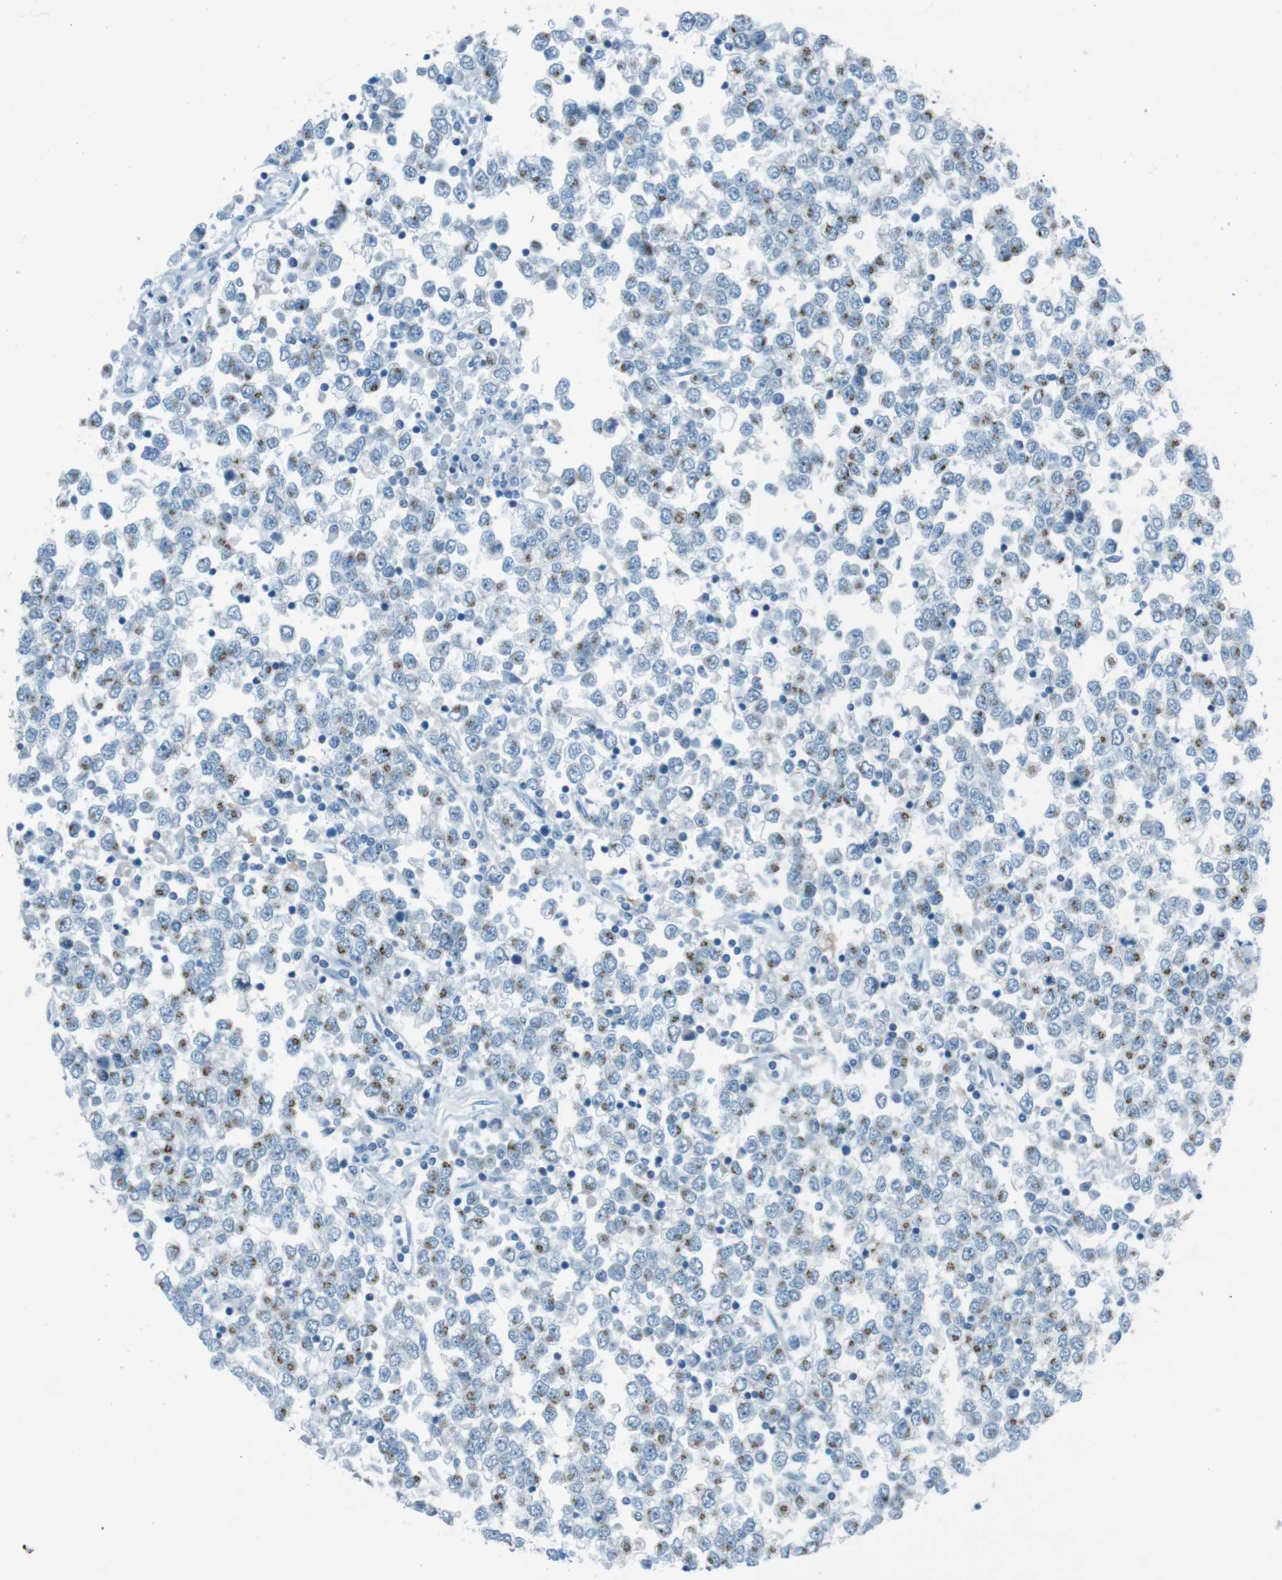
{"staining": {"intensity": "strong", "quantity": "<25%", "location": "cytoplasmic/membranous"}, "tissue": "testis cancer", "cell_type": "Tumor cells", "image_type": "cancer", "snomed": [{"axis": "morphology", "description": "Seminoma, NOS"}, {"axis": "topography", "description": "Testis"}], "caption": "Strong cytoplasmic/membranous positivity for a protein is identified in about <25% of tumor cells of seminoma (testis) using immunohistochemistry (IHC).", "gene": "TXNDC15", "patient": {"sex": "male", "age": 65}}